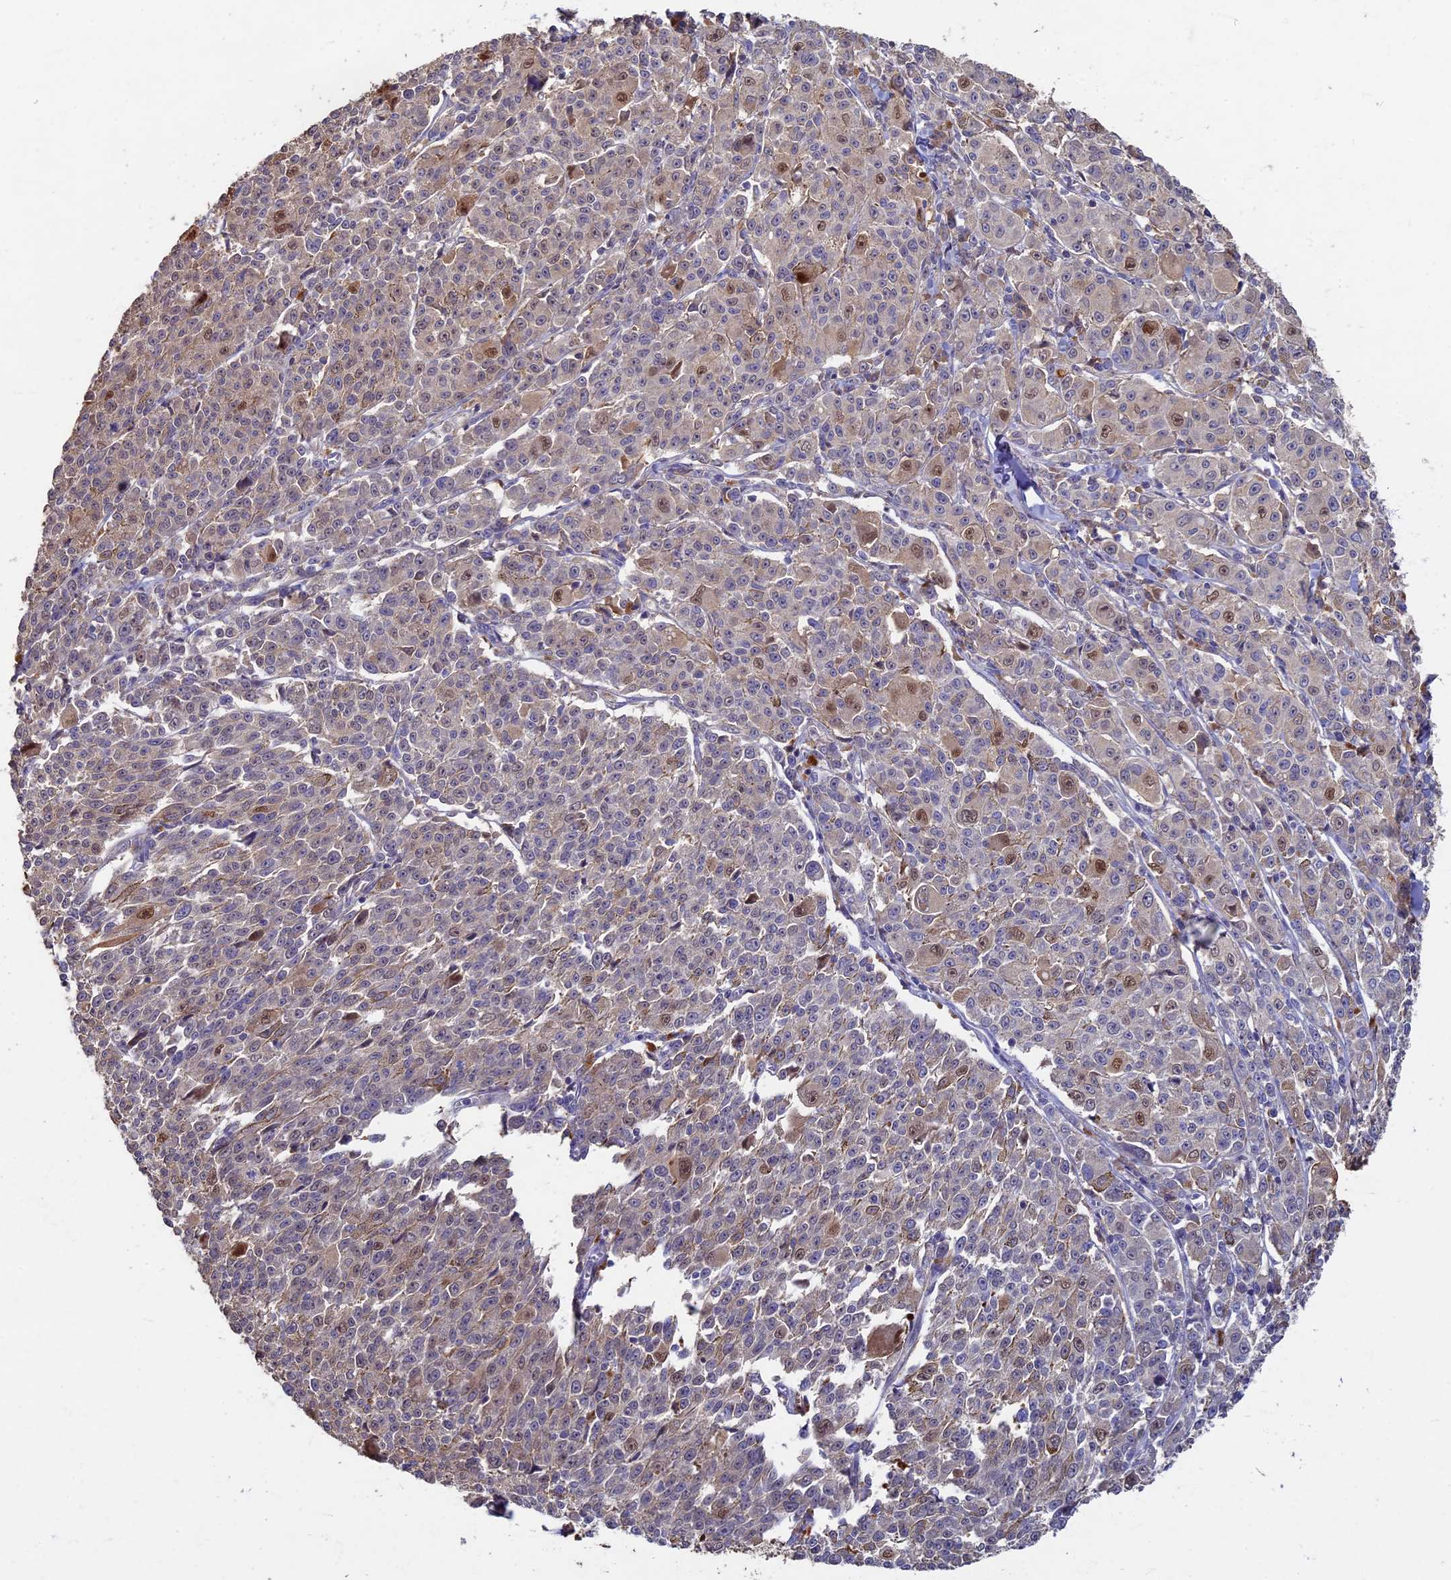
{"staining": {"intensity": "weak", "quantity": "<25%", "location": "cytoplasmic/membranous,nuclear"}, "tissue": "melanoma", "cell_type": "Tumor cells", "image_type": "cancer", "snomed": [{"axis": "morphology", "description": "Malignant melanoma, NOS"}, {"axis": "topography", "description": "Skin"}], "caption": "DAB immunohistochemical staining of human malignant melanoma demonstrates no significant expression in tumor cells. (DAB (3,3'-diaminobenzidine) IHC with hematoxylin counter stain).", "gene": "RSPH3", "patient": {"sex": "female", "age": 52}}